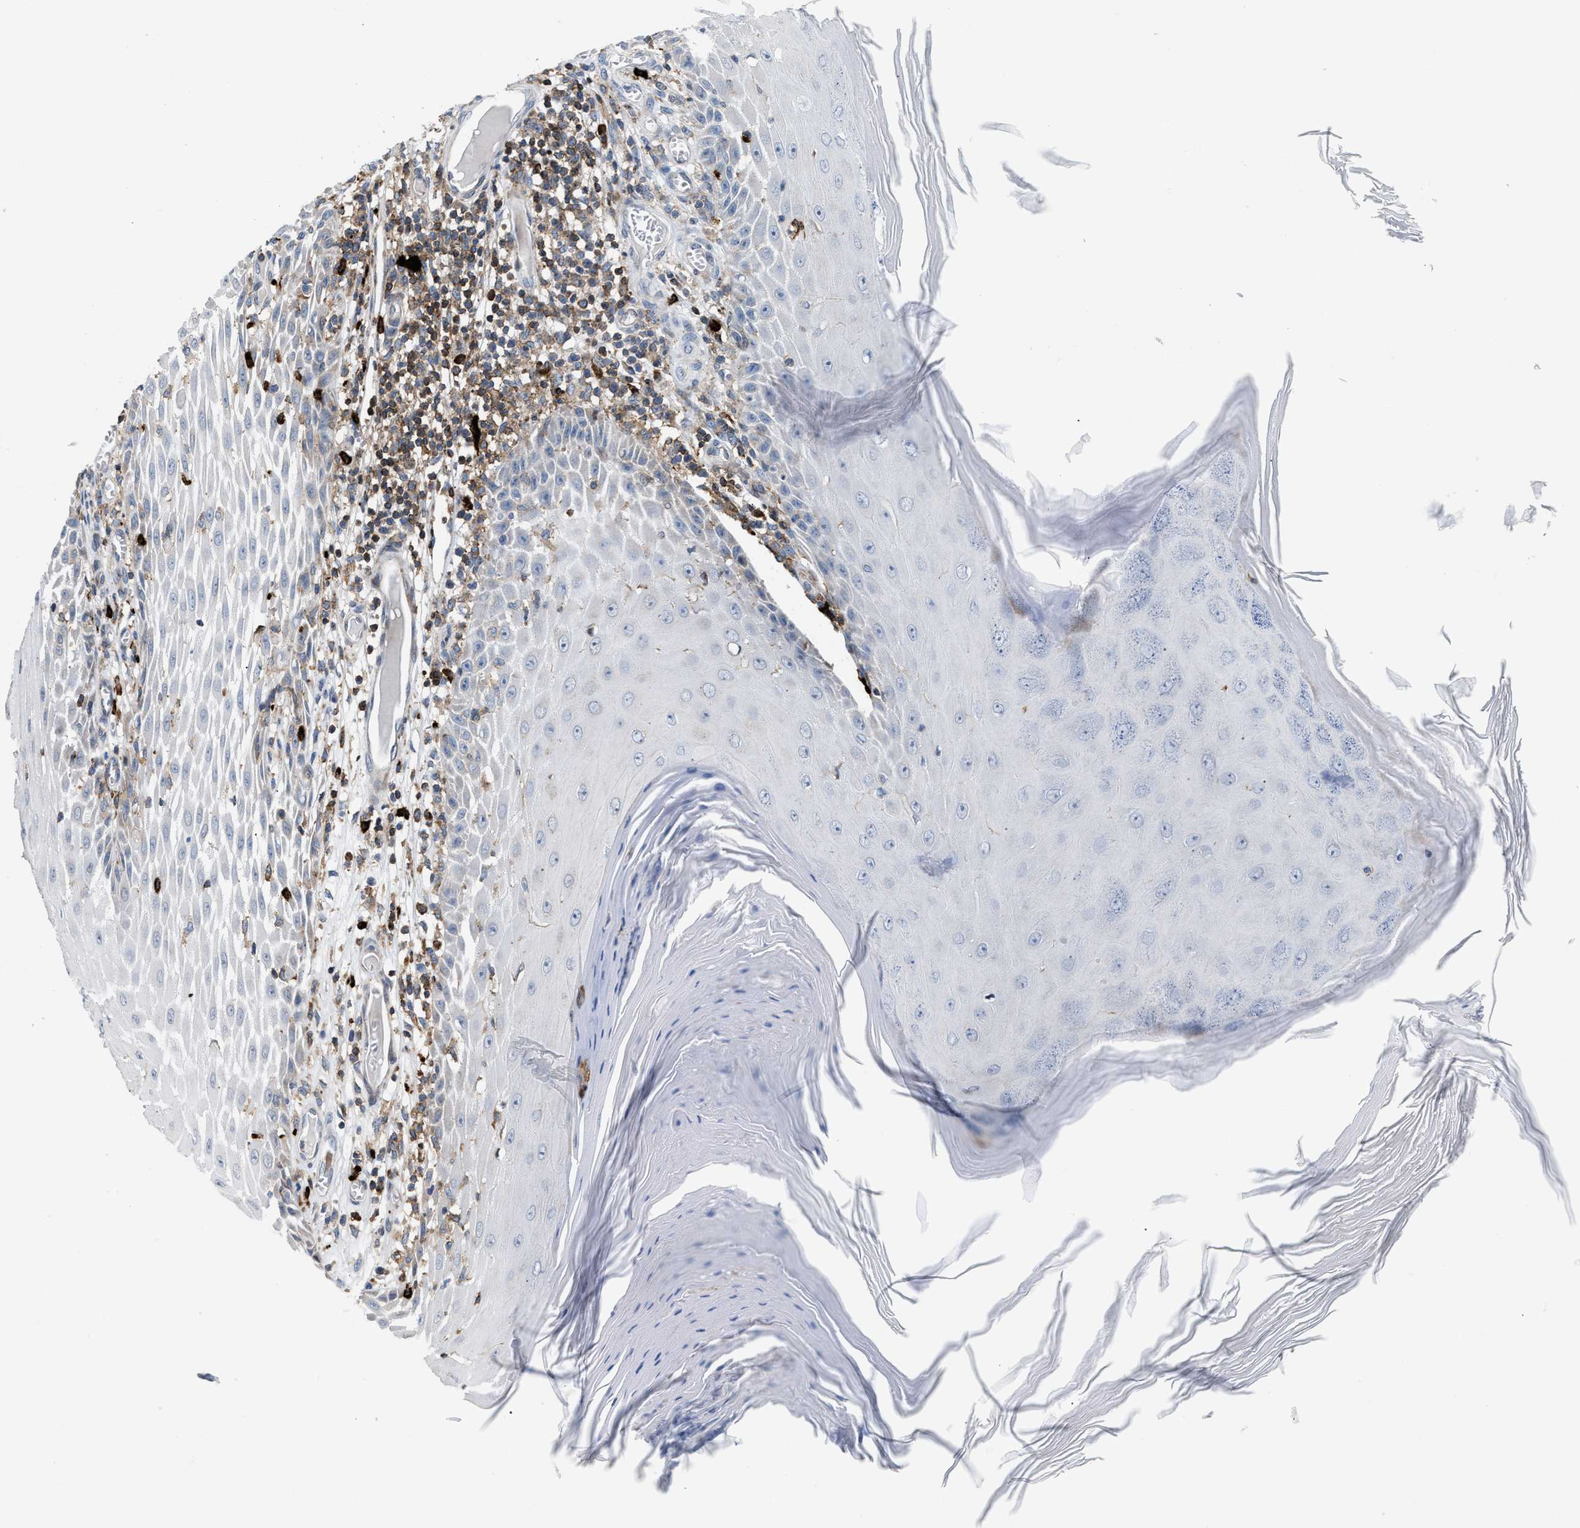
{"staining": {"intensity": "negative", "quantity": "none", "location": "none"}, "tissue": "skin cancer", "cell_type": "Tumor cells", "image_type": "cancer", "snomed": [{"axis": "morphology", "description": "Squamous cell carcinoma, NOS"}, {"axis": "topography", "description": "Skin"}], "caption": "DAB immunohistochemical staining of skin cancer demonstrates no significant staining in tumor cells.", "gene": "ATP9A", "patient": {"sex": "female", "age": 73}}